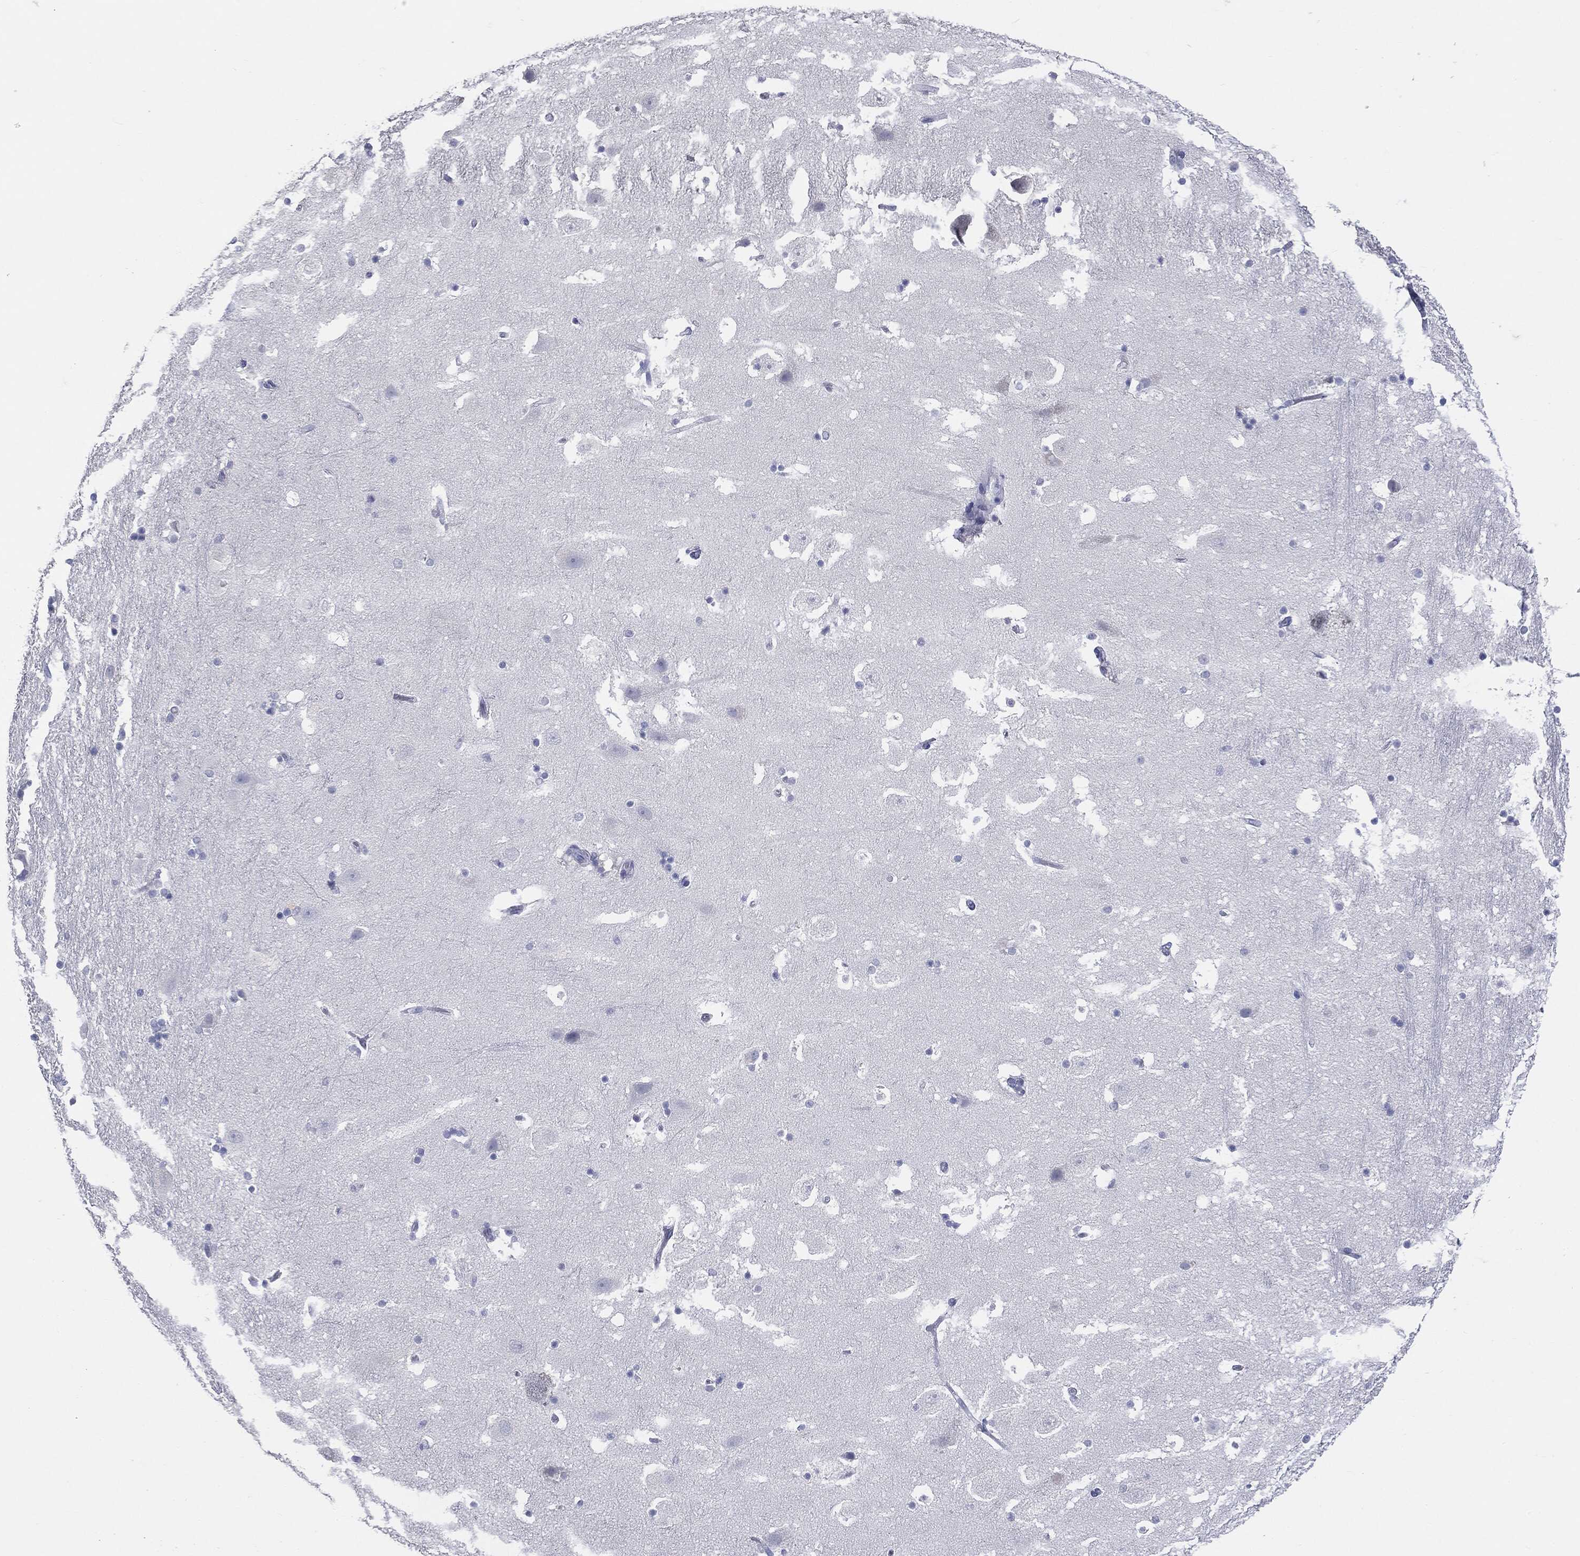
{"staining": {"intensity": "negative", "quantity": "none", "location": "none"}, "tissue": "hippocampus", "cell_type": "Glial cells", "image_type": "normal", "snomed": [{"axis": "morphology", "description": "Normal tissue, NOS"}, {"axis": "topography", "description": "Hippocampus"}], "caption": "Hippocampus stained for a protein using immunohistochemistry (IHC) shows no staining glial cells.", "gene": "TSHB", "patient": {"sex": "male", "age": 51}}